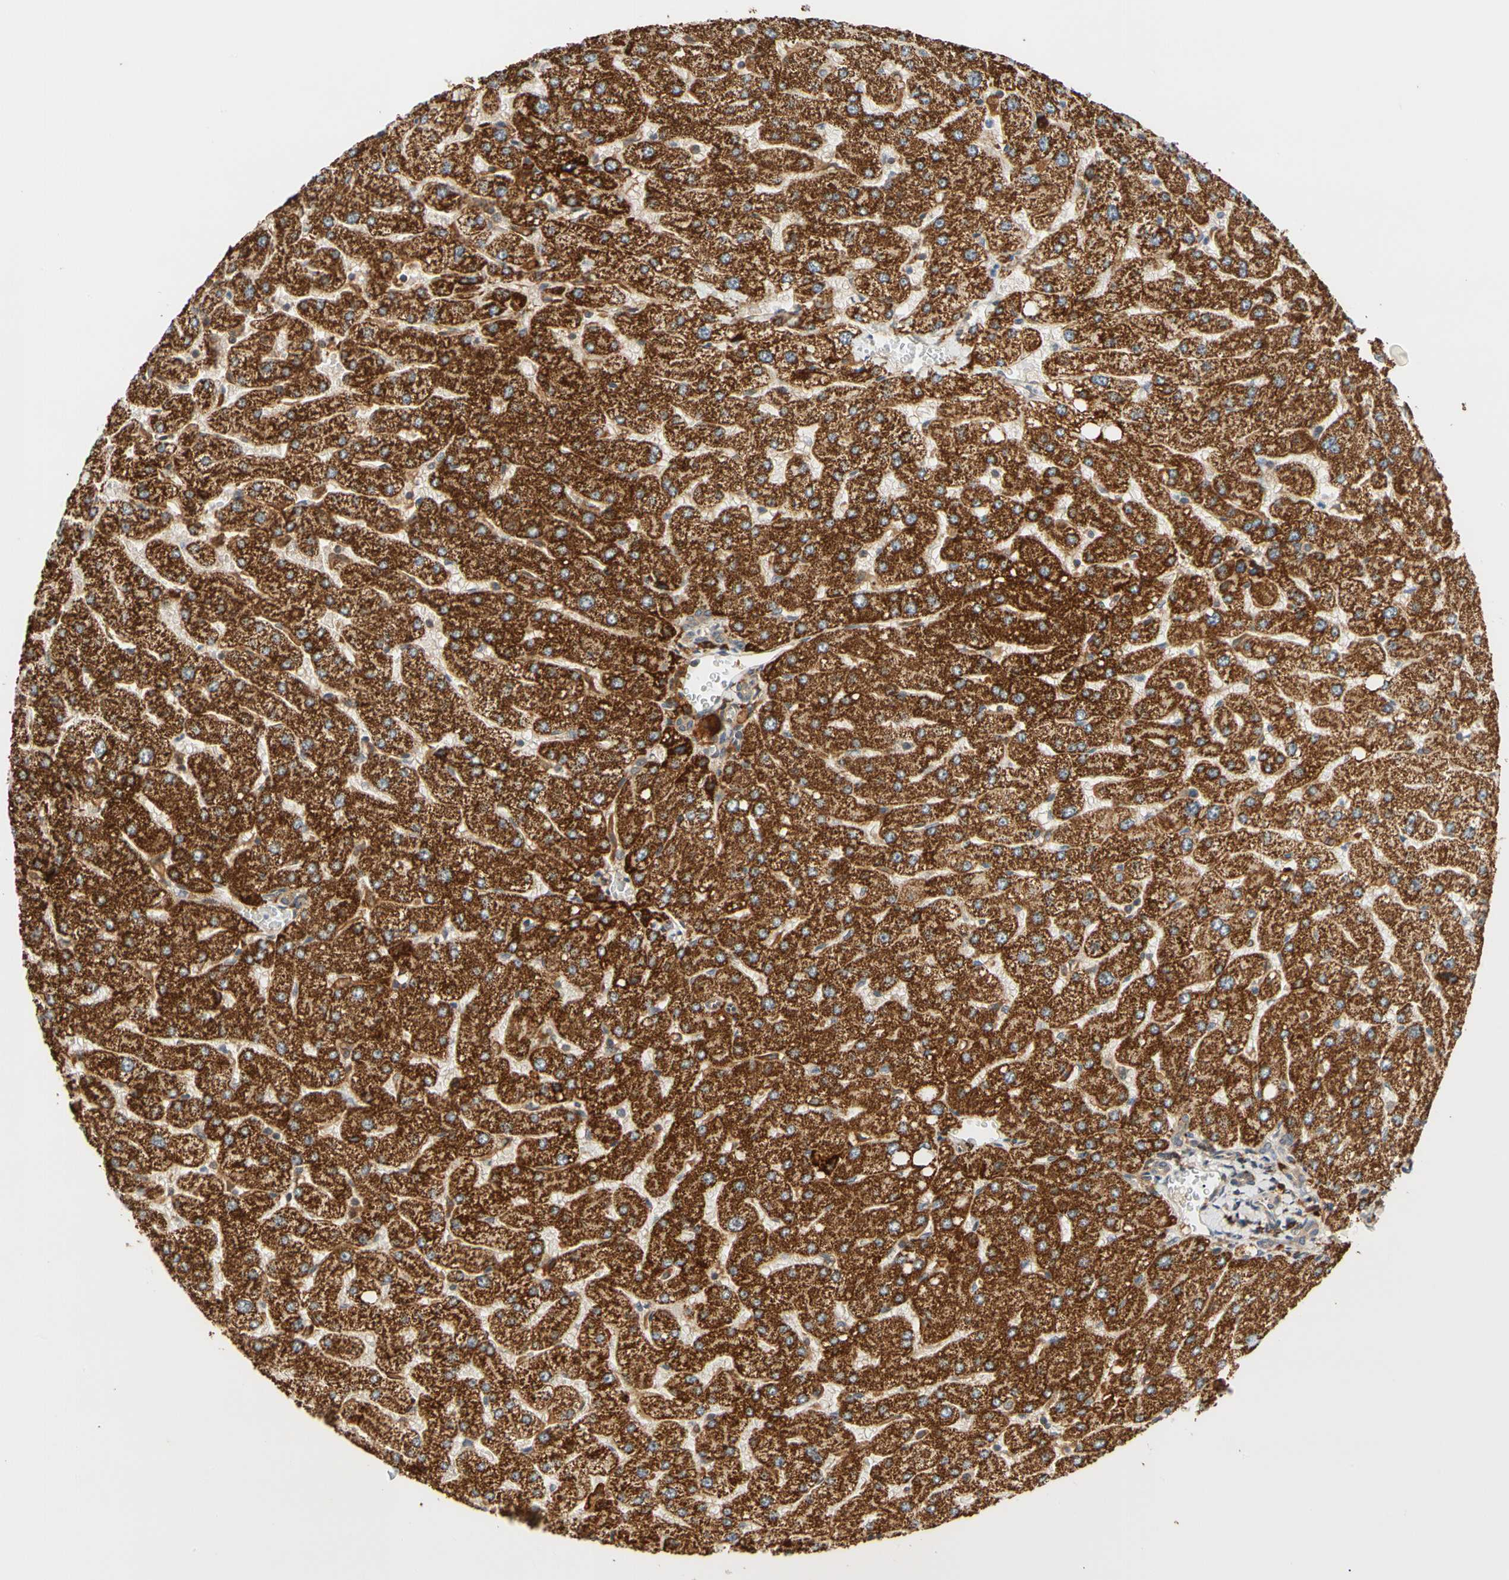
{"staining": {"intensity": "weak", "quantity": ">75%", "location": "cytoplasmic/membranous"}, "tissue": "liver", "cell_type": "Cholangiocytes", "image_type": "normal", "snomed": [{"axis": "morphology", "description": "Normal tissue, NOS"}, {"axis": "topography", "description": "Liver"}], "caption": "Immunohistochemical staining of normal human liver reveals weak cytoplasmic/membranous protein staining in about >75% of cholangiocytes.", "gene": "ANKHD1", "patient": {"sex": "male", "age": 55}}